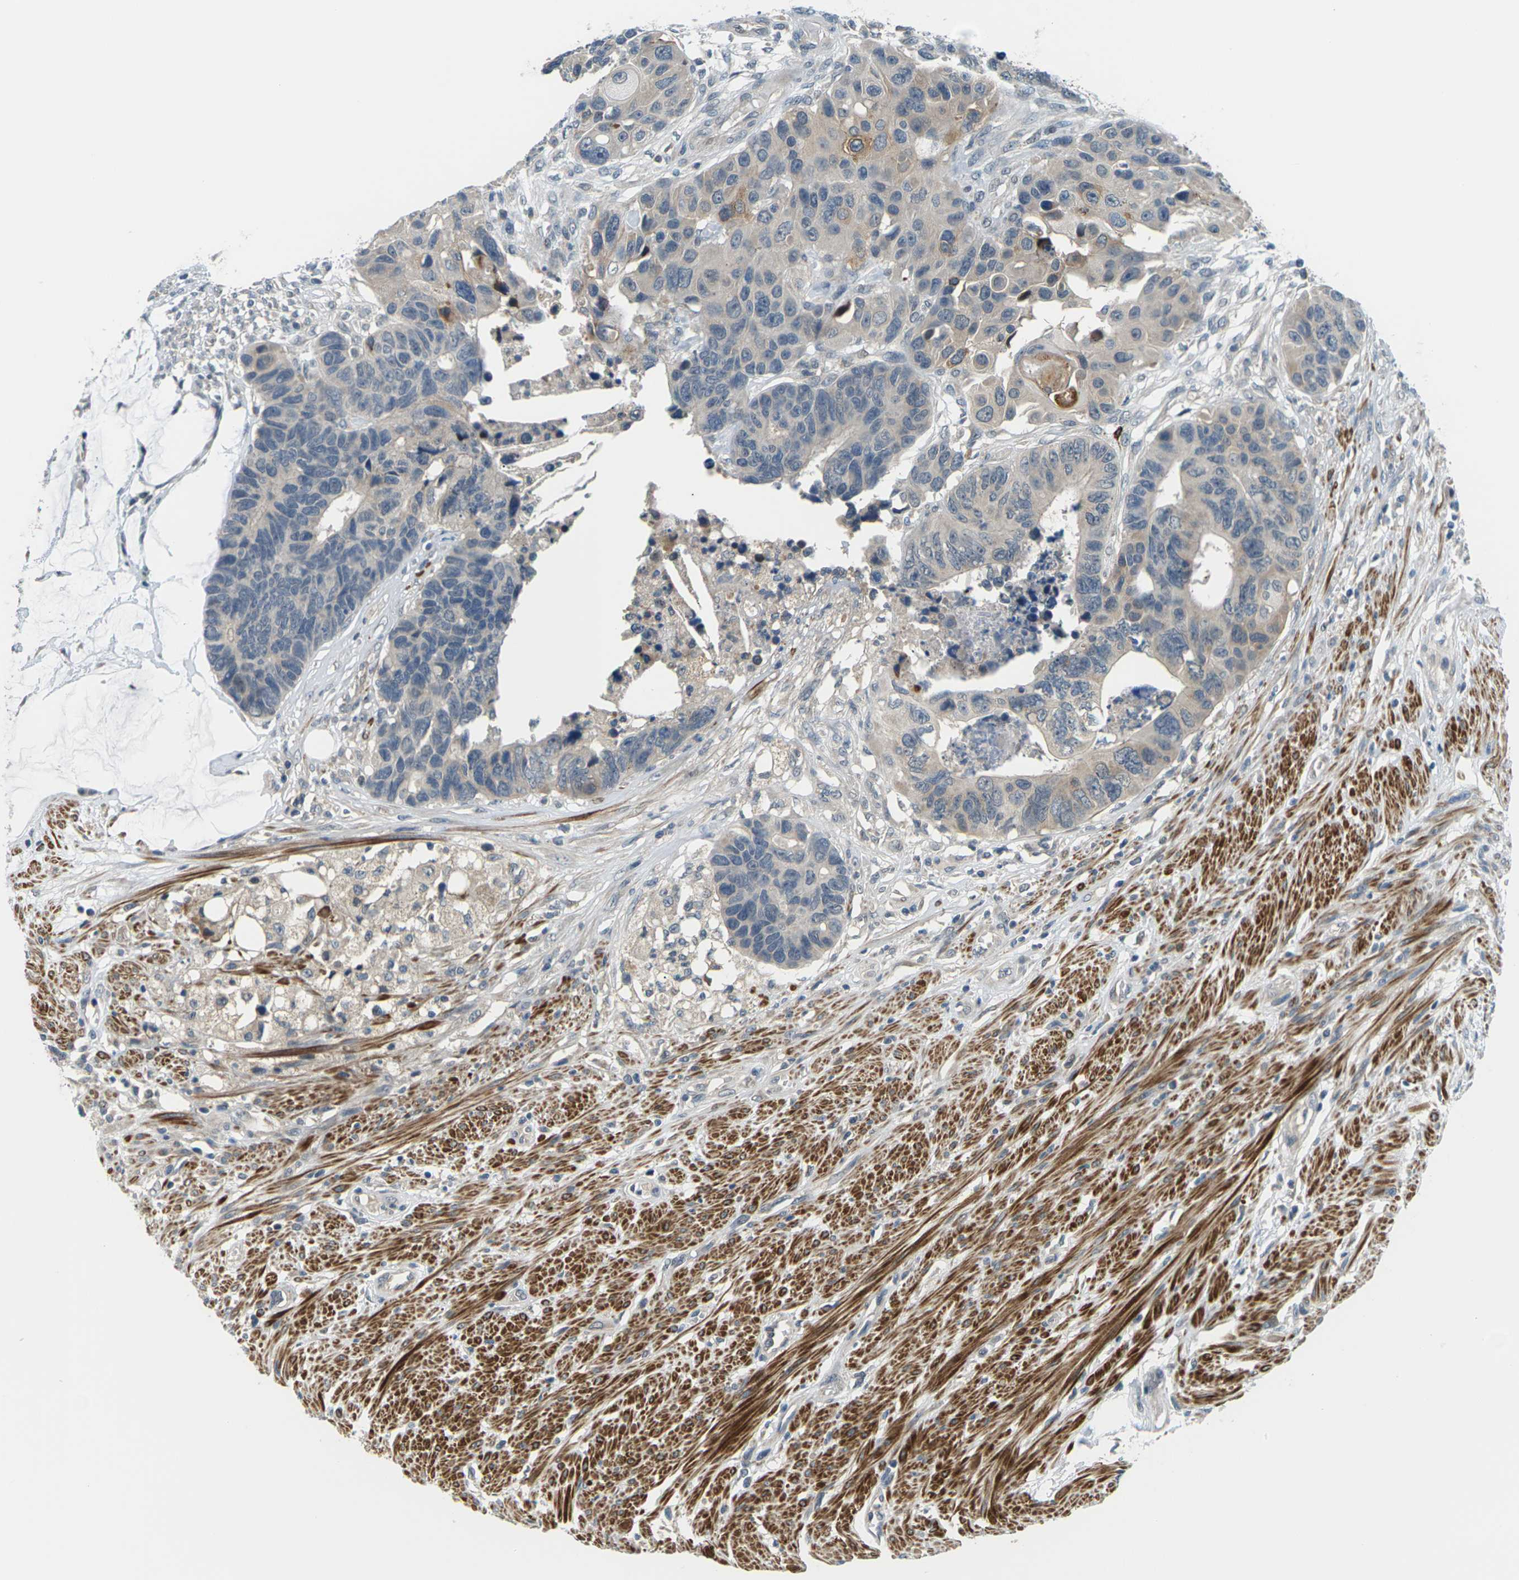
{"staining": {"intensity": "weak", "quantity": "25%-75%", "location": "cytoplasmic/membranous"}, "tissue": "colorectal cancer", "cell_type": "Tumor cells", "image_type": "cancer", "snomed": [{"axis": "morphology", "description": "Adenocarcinoma, NOS"}, {"axis": "topography", "description": "Rectum"}], "caption": "Colorectal adenocarcinoma stained for a protein reveals weak cytoplasmic/membranous positivity in tumor cells.", "gene": "SLC13A3", "patient": {"sex": "male", "age": 51}}